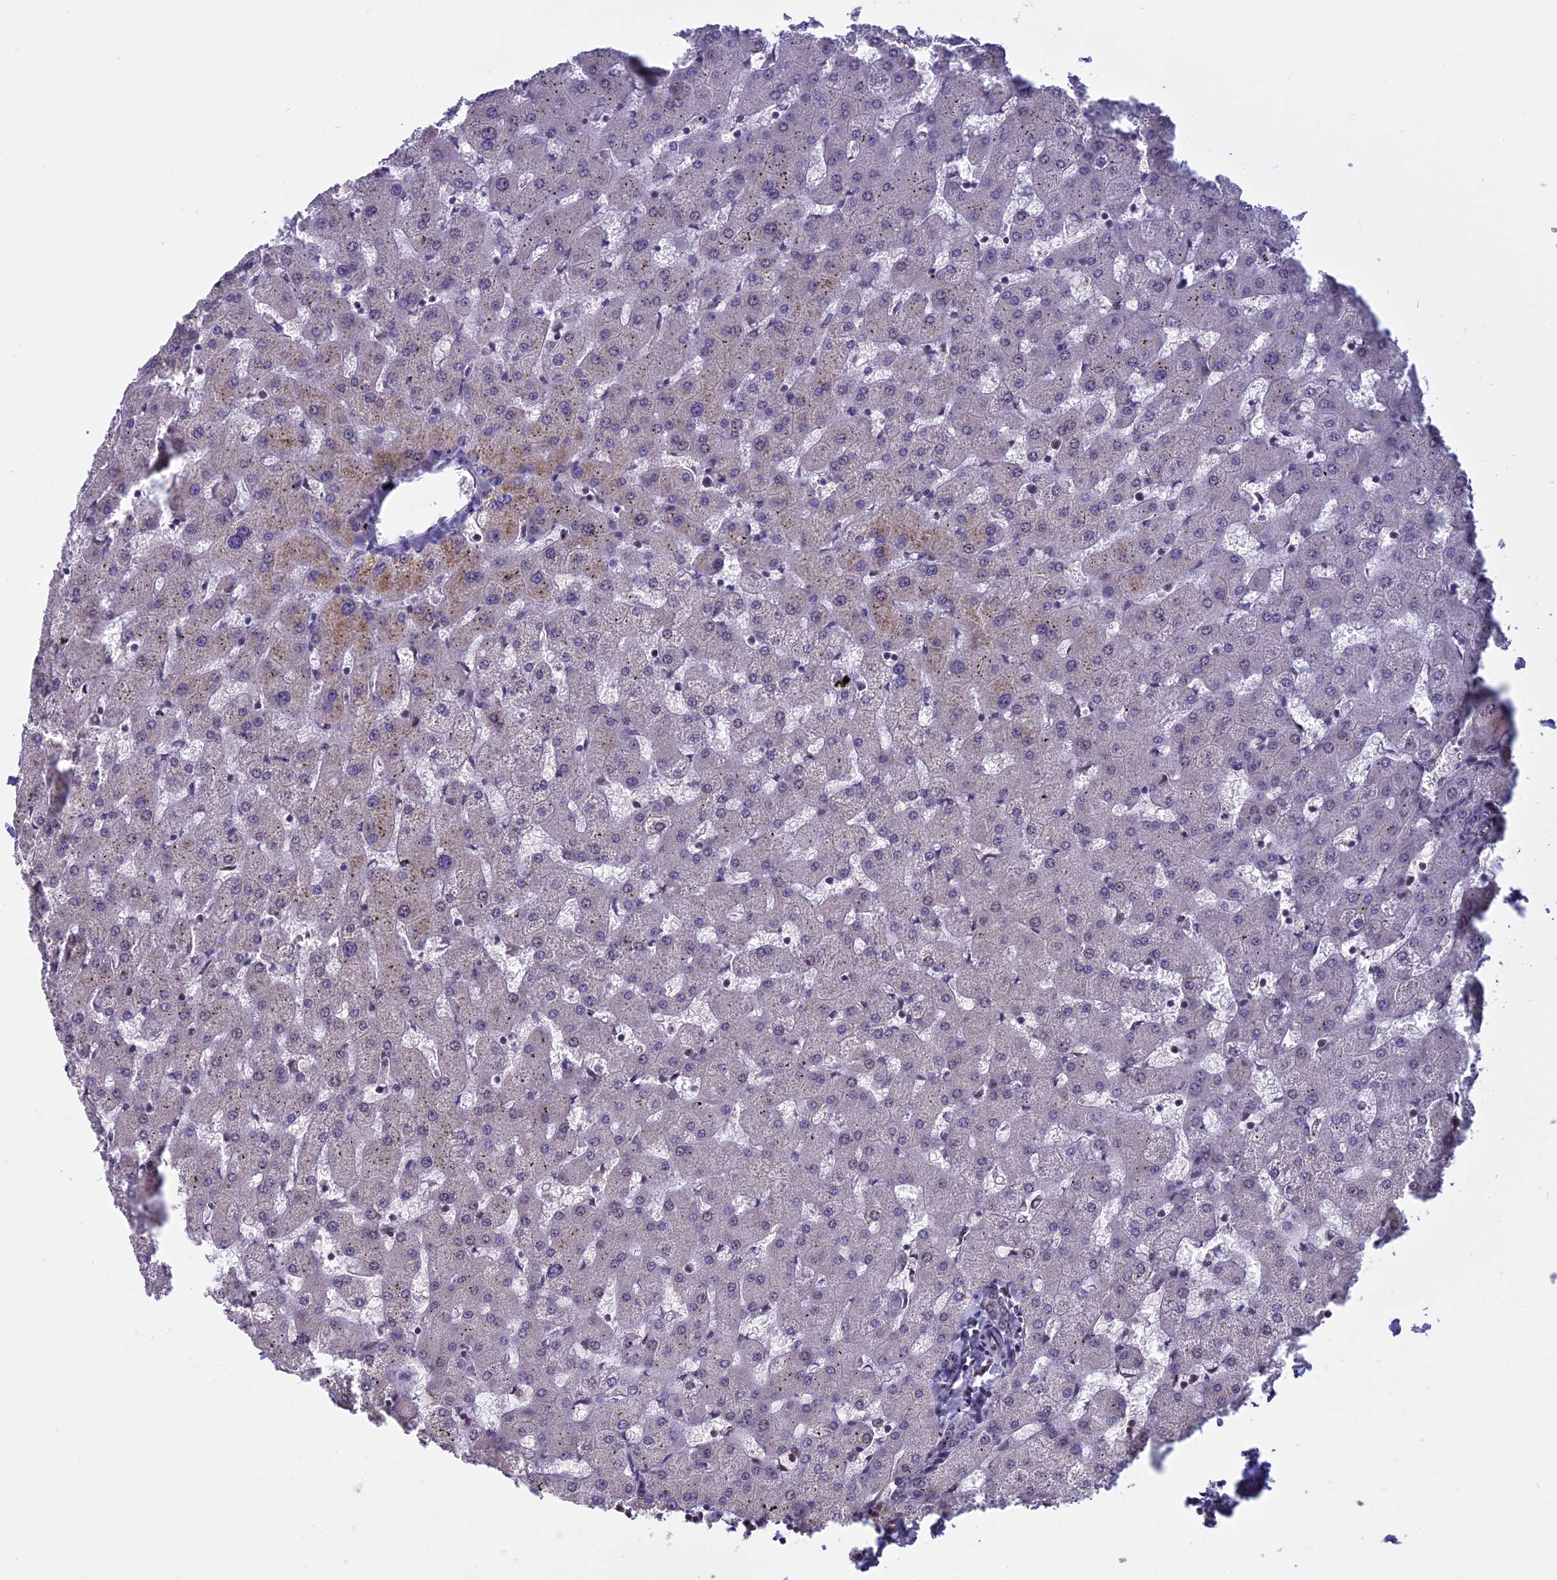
{"staining": {"intensity": "negative", "quantity": "none", "location": "none"}, "tissue": "liver", "cell_type": "Cholangiocytes", "image_type": "normal", "snomed": [{"axis": "morphology", "description": "Normal tissue, NOS"}, {"axis": "topography", "description": "Liver"}], "caption": "The micrograph reveals no significant staining in cholangiocytes of liver.", "gene": "MGA", "patient": {"sex": "female", "age": 63}}